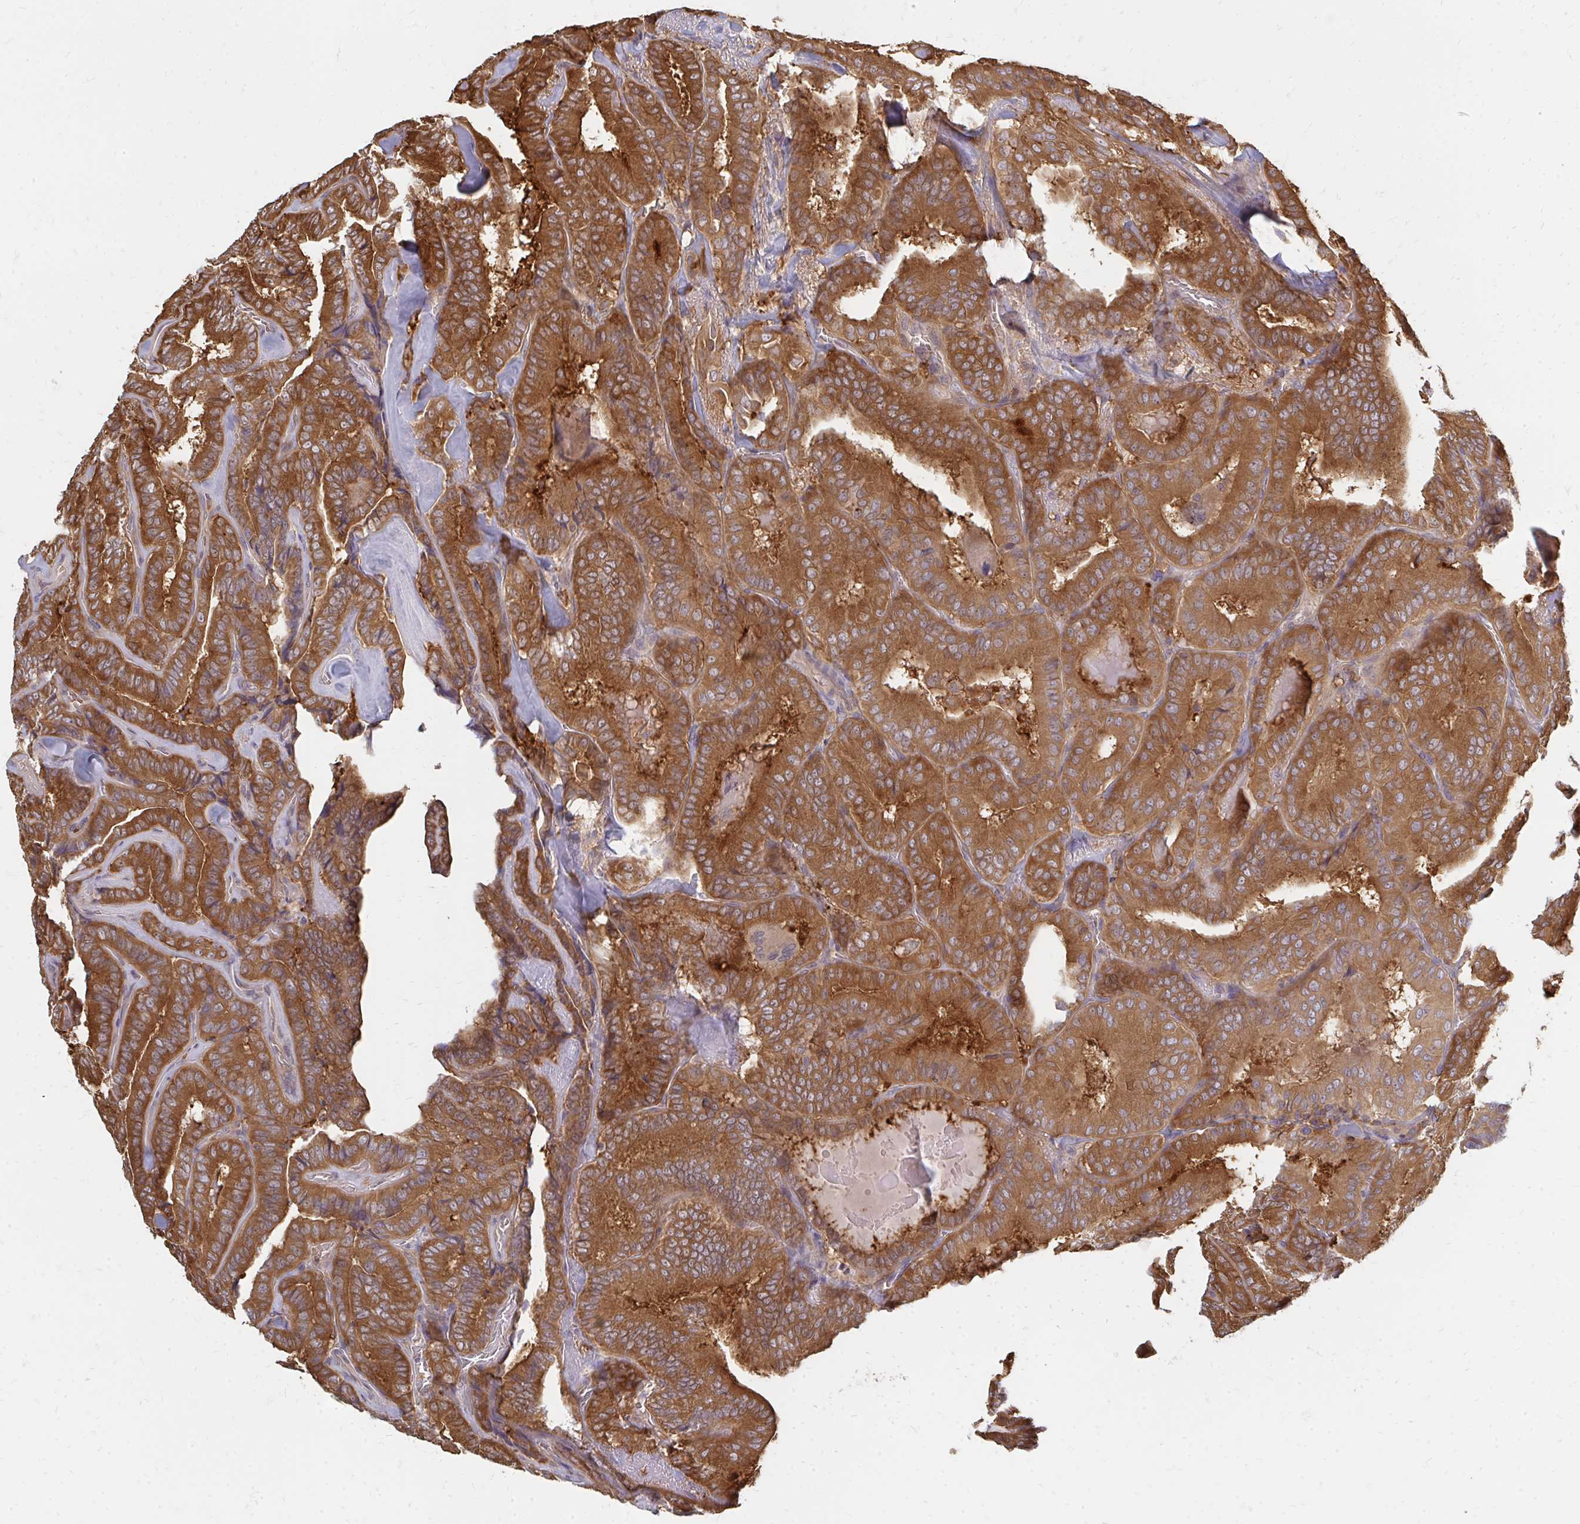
{"staining": {"intensity": "strong", "quantity": ">75%", "location": "cytoplasmic/membranous"}, "tissue": "thyroid cancer", "cell_type": "Tumor cells", "image_type": "cancer", "snomed": [{"axis": "morphology", "description": "Papillary adenocarcinoma, NOS"}, {"axis": "topography", "description": "Thyroid gland"}], "caption": "Immunohistochemical staining of papillary adenocarcinoma (thyroid) shows high levels of strong cytoplasmic/membranous expression in approximately >75% of tumor cells. (Stains: DAB (3,3'-diaminobenzidine) in brown, nuclei in blue, Microscopy: brightfield microscopy at high magnification).", "gene": "ZNF285", "patient": {"sex": "male", "age": 61}}